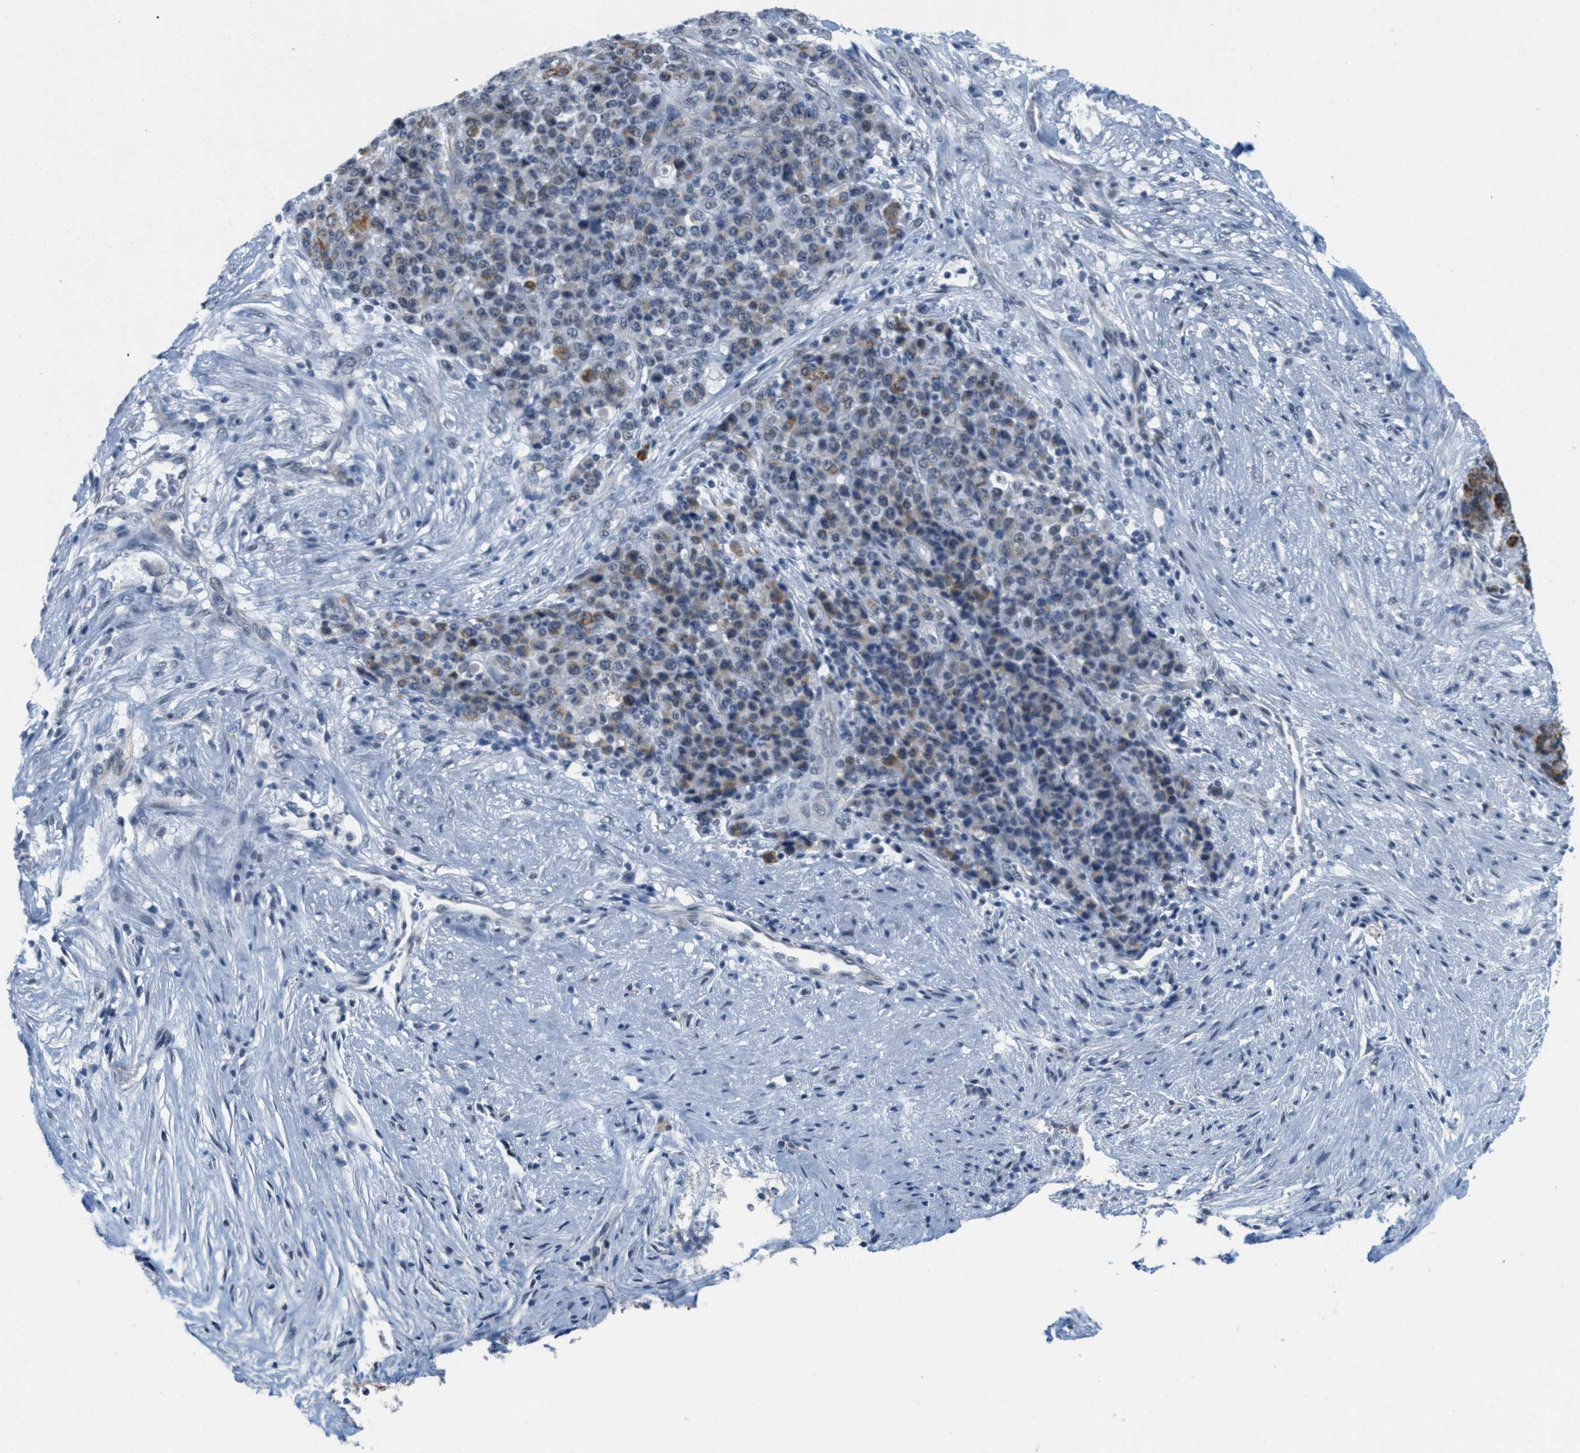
{"staining": {"intensity": "moderate", "quantity": "25%-75%", "location": "cytoplasmic/membranous"}, "tissue": "stomach cancer", "cell_type": "Tumor cells", "image_type": "cancer", "snomed": [{"axis": "morphology", "description": "Adenocarcinoma, NOS"}, {"axis": "topography", "description": "Stomach"}], "caption": "Stomach cancer (adenocarcinoma) stained with IHC shows moderate cytoplasmic/membranous positivity in about 25%-75% of tumor cells. The staining was performed using DAB, with brown indicating positive protein expression. Nuclei are stained blue with hematoxylin.", "gene": "HS3ST2", "patient": {"sex": "female", "age": 73}}